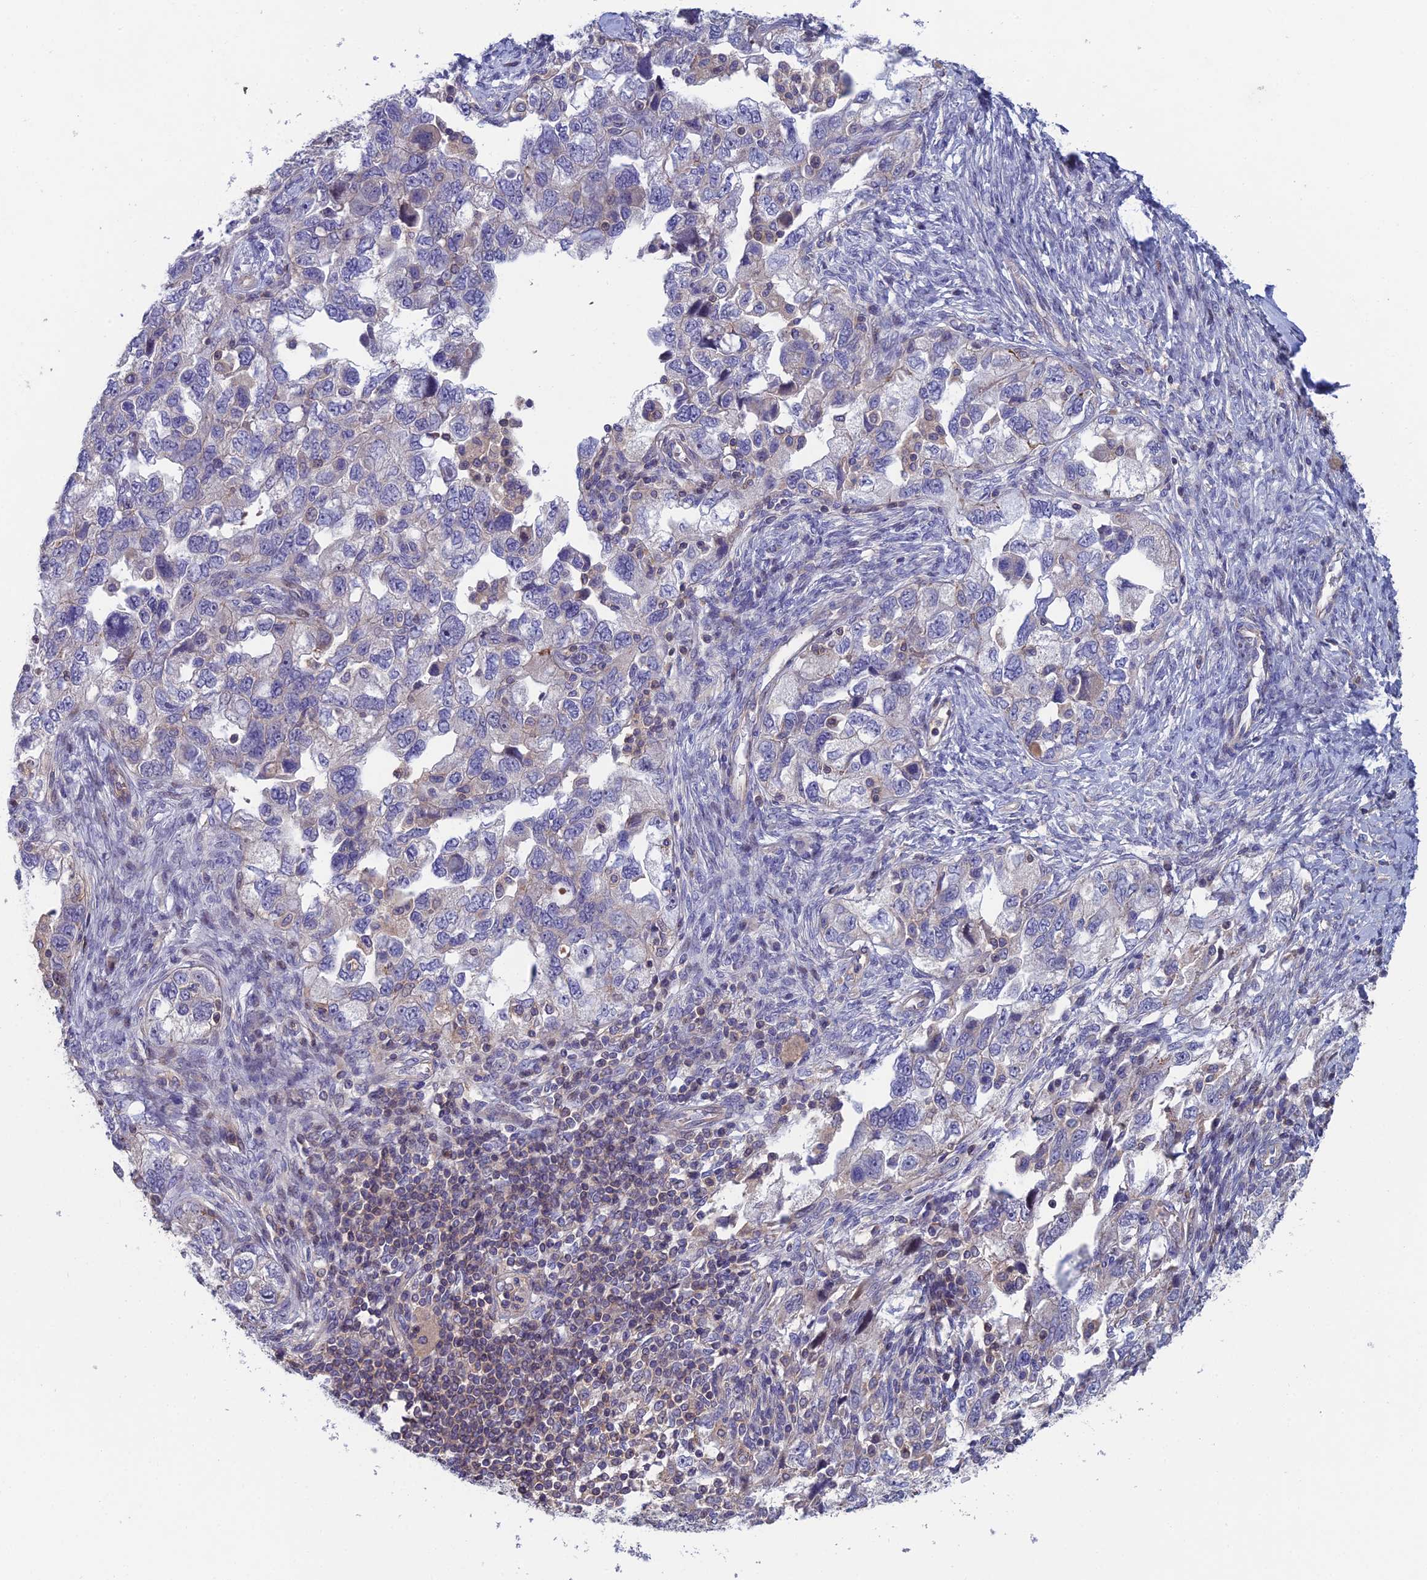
{"staining": {"intensity": "negative", "quantity": "none", "location": "none"}, "tissue": "ovarian cancer", "cell_type": "Tumor cells", "image_type": "cancer", "snomed": [{"axis": "morphology", "description": "Carcinoma, NOS"}, {"axis": "morphology", "description": "Cystadenocarcinoma, serous, NOS"}, {"axis": "topography", "description": "Ovary"}], "caption": "IHC micrograph of neoplastic tissue: human serous cystadenocarcinoma (ovarian) stained with DAB (3,3'-diaminobenzidine) reveals no significant protein expression in tumor cells.", "gene": "USP37", "patient": {"sex": "female", "age": 69}}